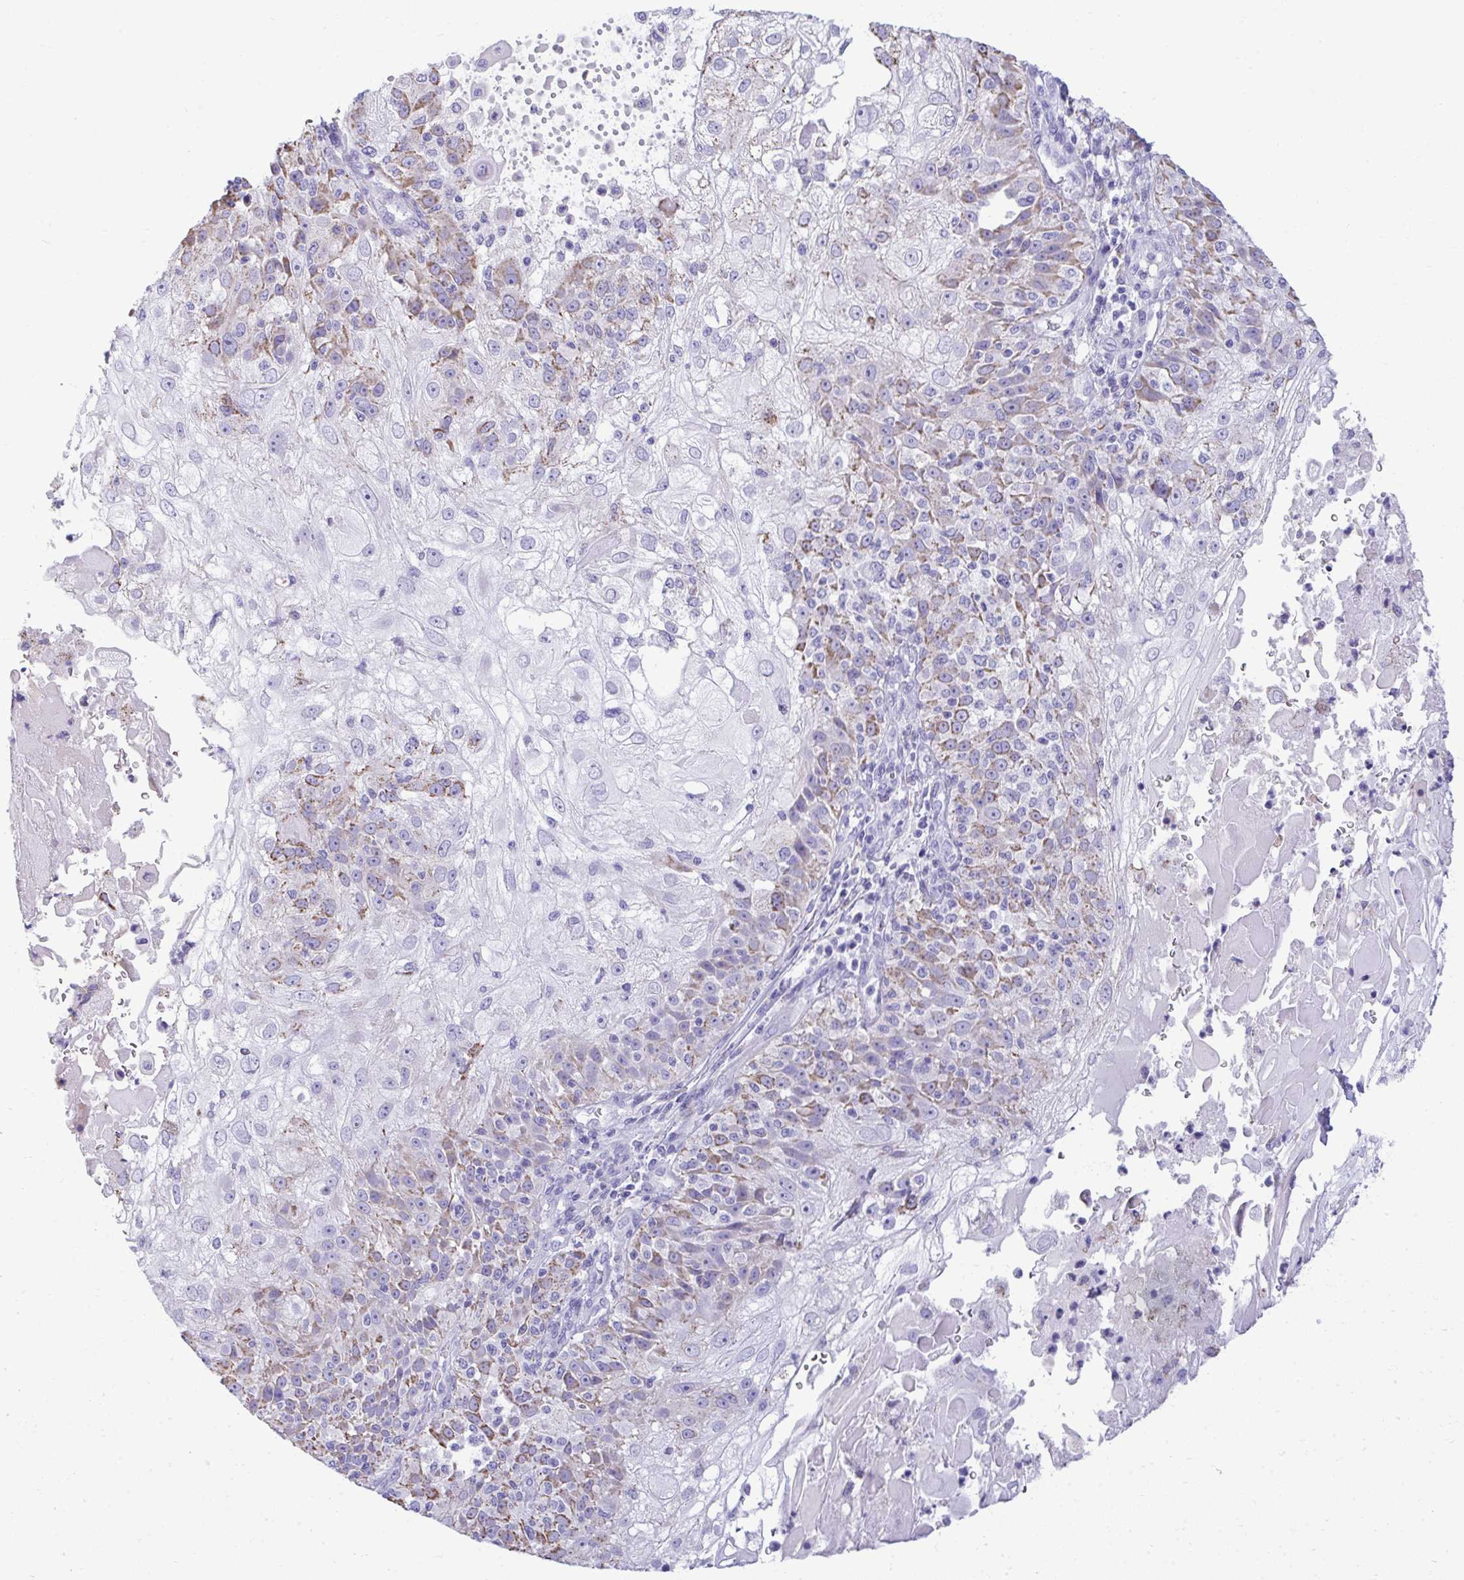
{"staining": {"intensity": "weak", "quantity": "25%-75%", "location": "cytoplasmic/membranous"}, "tissue": "skin cancer", "cell_type": "Tumor cells", "image_type": "cancer", "snomed": [{"axis": "morphology", "description": "Normal tissue, NOS"}, {"axis": "morphology", "description": "Squamous cell carcinoma, NOS"}, {"axis": "topography", "description": "Skin"}], "caption": "DAB (3,3'-diaminobenzidine) immunohistochemical staining of human squamous cell carcinoma (skin) displays weak cytoplasmic/membranous protein staining in about 25%-75% of tumor cells. The staining was performed using DAB (3,3'-diaminobenzidine), with brown indicating positive protein expression. Nuclei are stained blue with hematoxylin.", "gene": "AIG1", "patient": {"sex": "female", "age": 83}}